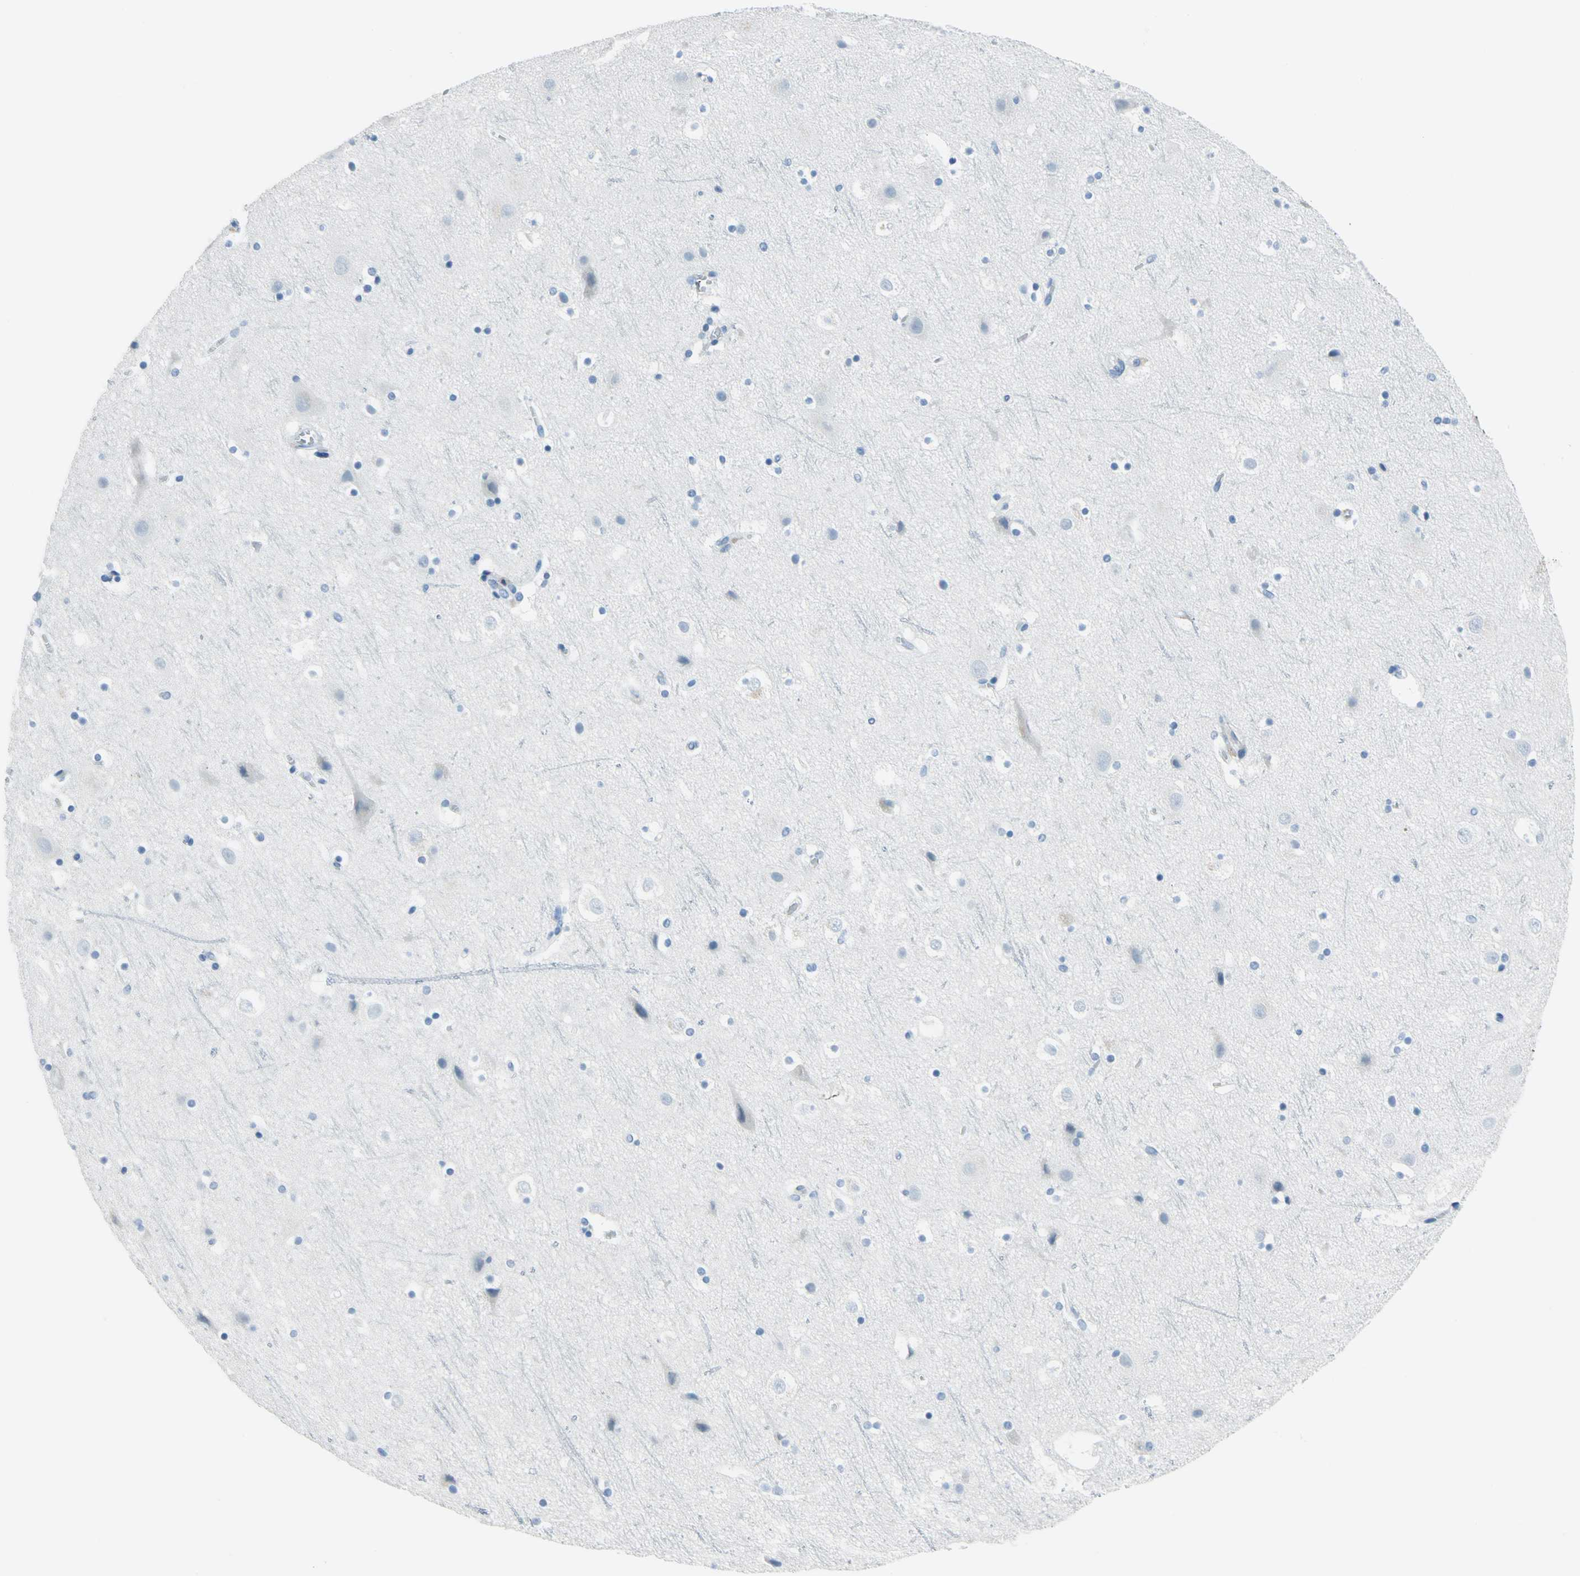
{"staining": {"intensity": "negative", "quantity": "none", "location": "none"}, "tissue": "cerebral cortex", "cell_type": "Endothelial cells", "image_type": "normal", "snomed": [{"axis": "morphology", "description": "Normal tissue, NOS"}, {"axis": "topography", "description": "Cerebral cortex"}], "caption": "High power microscopy image of an immunohistochemistry (IHC) photomicrograph of benign cerebral cortex, revealing no significant staining in endothelial cells.", "gene": "PKLR", "patient": {"sex": "male", "age": 45}}